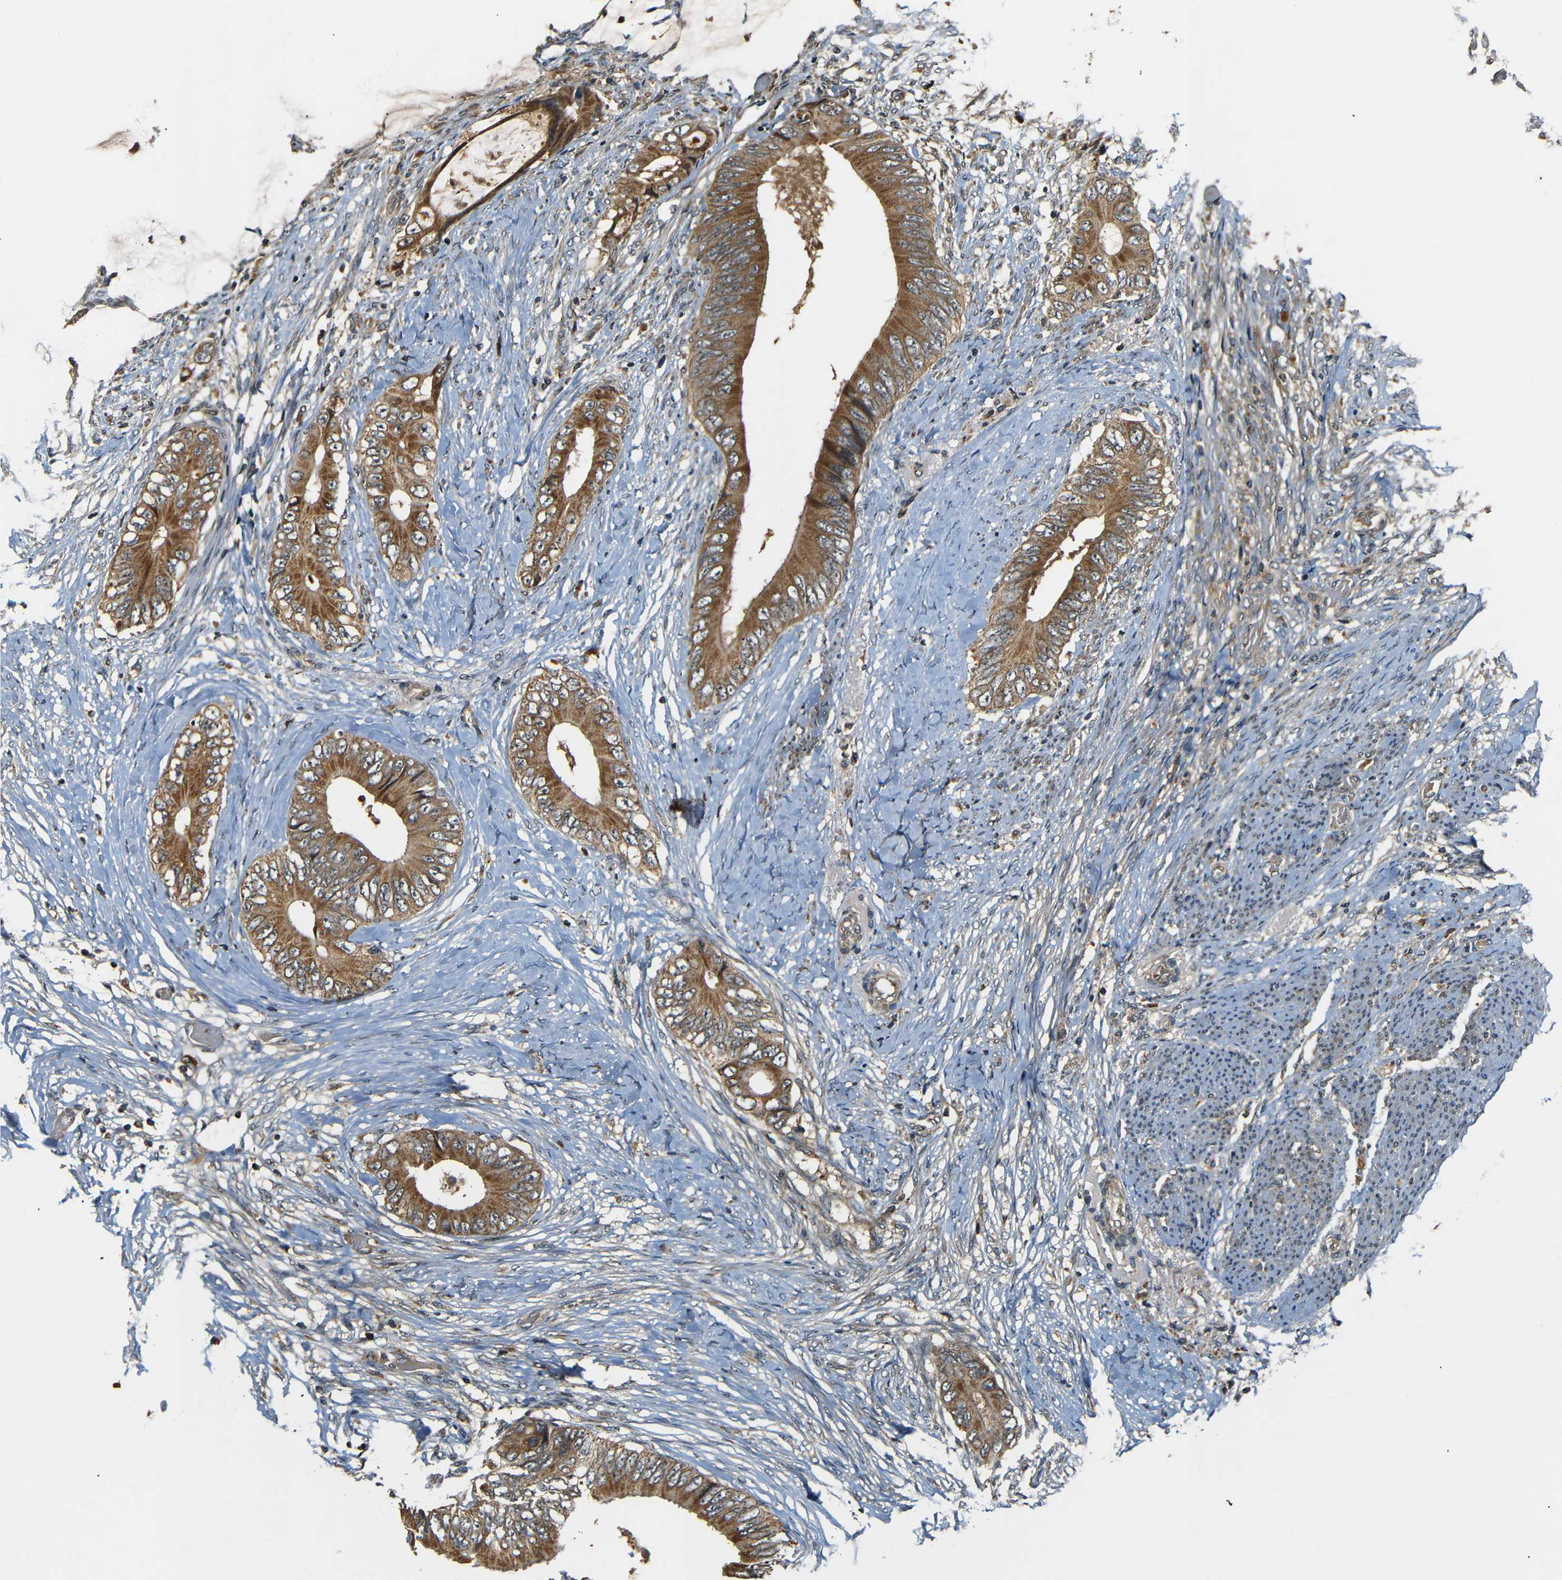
{"staining": {"intensity": "moderate", "quantity": ">75%", "location": "cytoplasmic/membranous"}, "tissue": "colorectal cancer", "cell_type": "Tumor cells", "image_type": "cancer", "snomed": [{"axis": "morphology", "description": "Normal tissue, NOS"}, {"axis": "morphology", "description": "Adenocarcinoma, NOS"}, {"axis": "topography", "description": "Rectum"}, {"axis": "topography", "description": "Peripheral nerve tissue"}], "caption": "Brown immunohistochemical staining in human colorectal adenocarcinoma demonstrates moderate cytoplasmic/membranous expression in approximately >75% of tumor cells.", "gene": "TANK", "patient": {"sex": "female", "age": 77}}